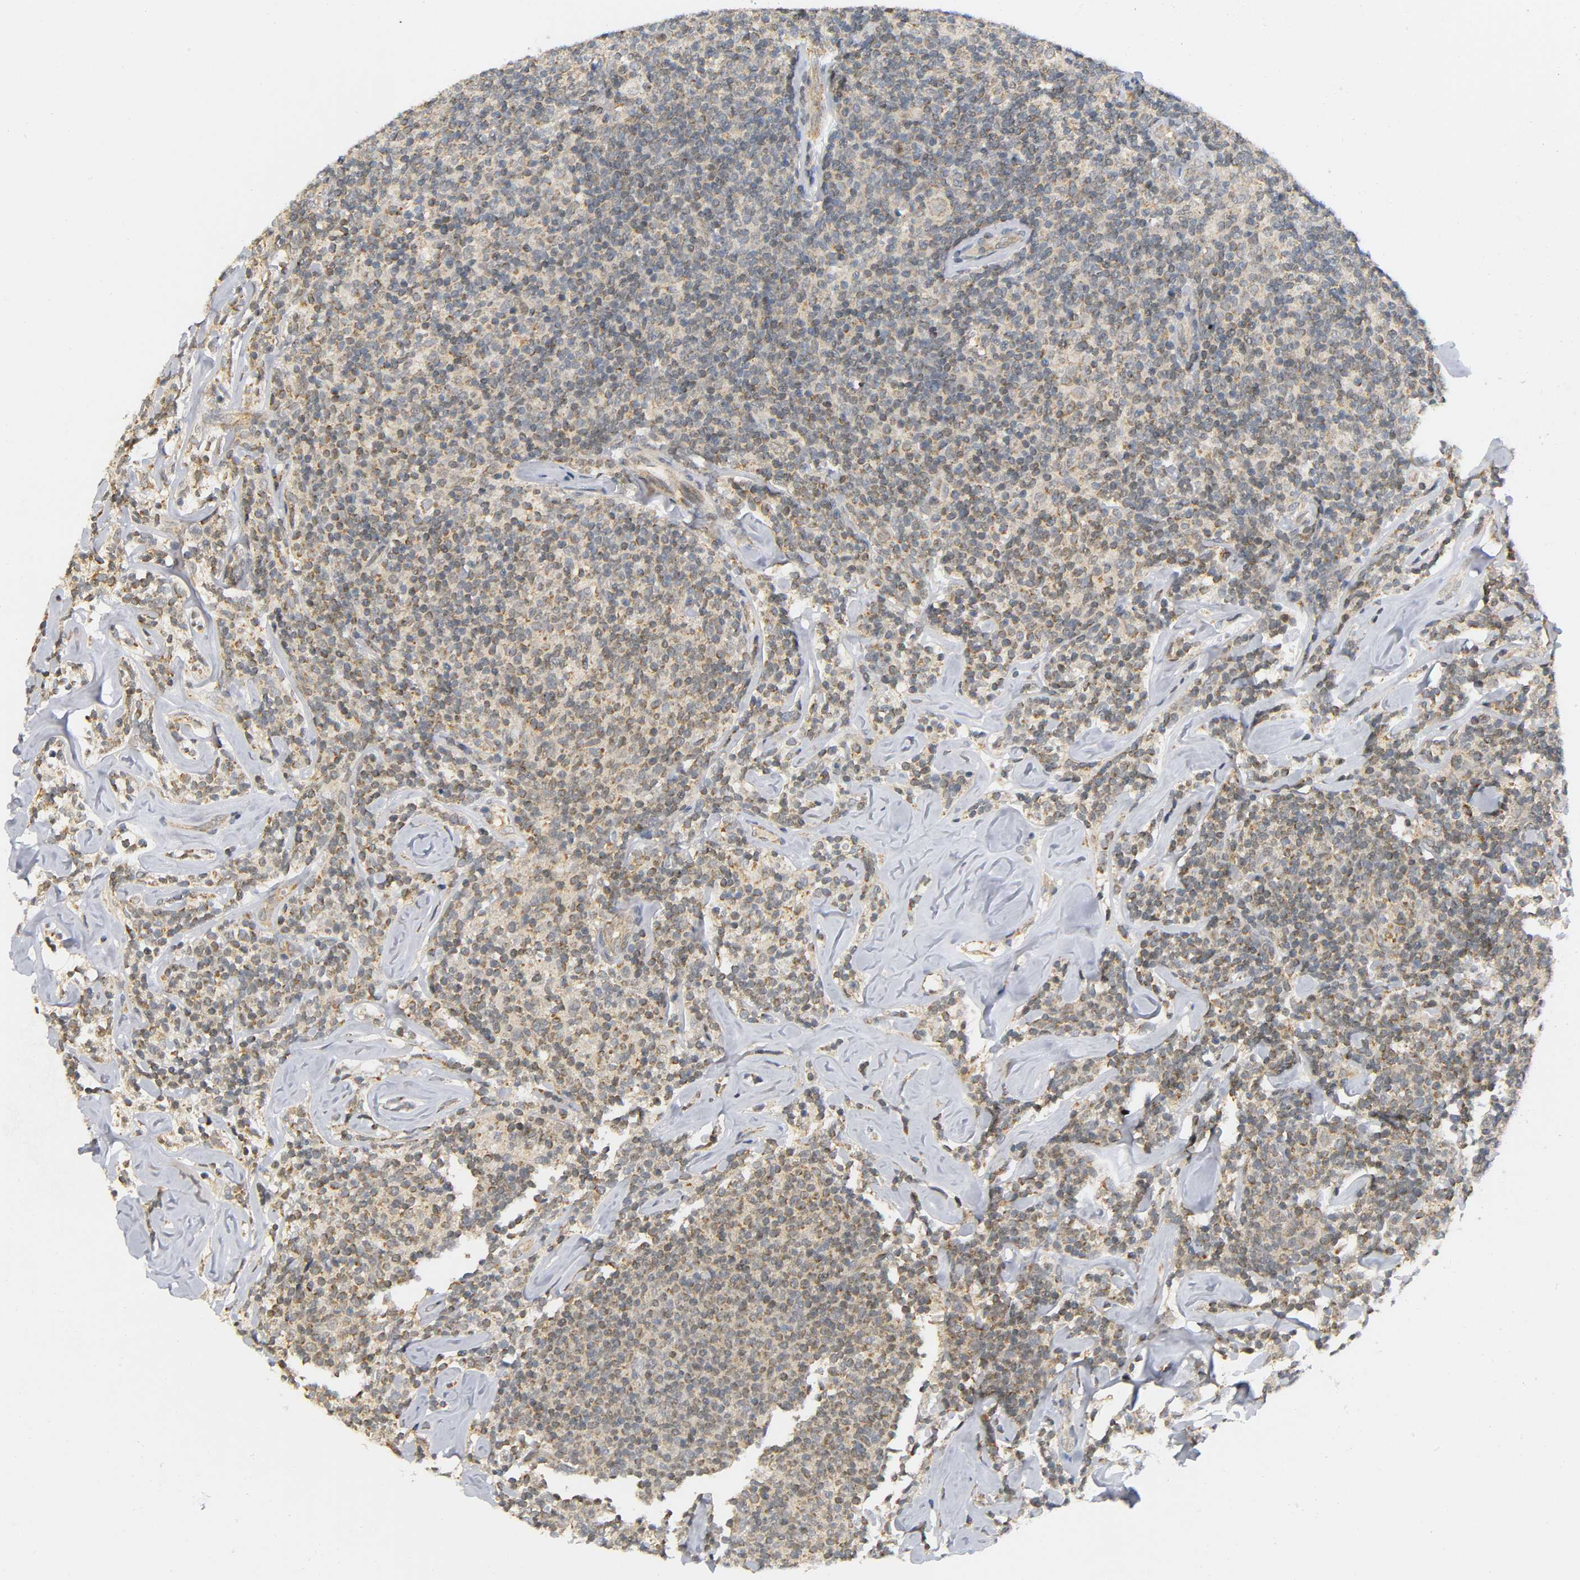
{"staining": {"intensity": "weak", "quantity": ">75%", "location": "cytoplasmic/membranous"}, "tissue": "lymphoma", "cell_type": "Tumor cells", "image_type": "cancer", "snomed": [{"axis": "morphology", "description": "Malignant lymphoma, non-Hodgkin's type, Low grade"}, {"axis": "topography", "description": "Lymph node"}], "caption": "Immunohistochemistry of lymphoma exhibits low levels of weak cytoplasmic/membranous expression in approximately >75% of tumor cells.", "gene": "NRP1", "patient": {"sex": "female", "age": 56}}